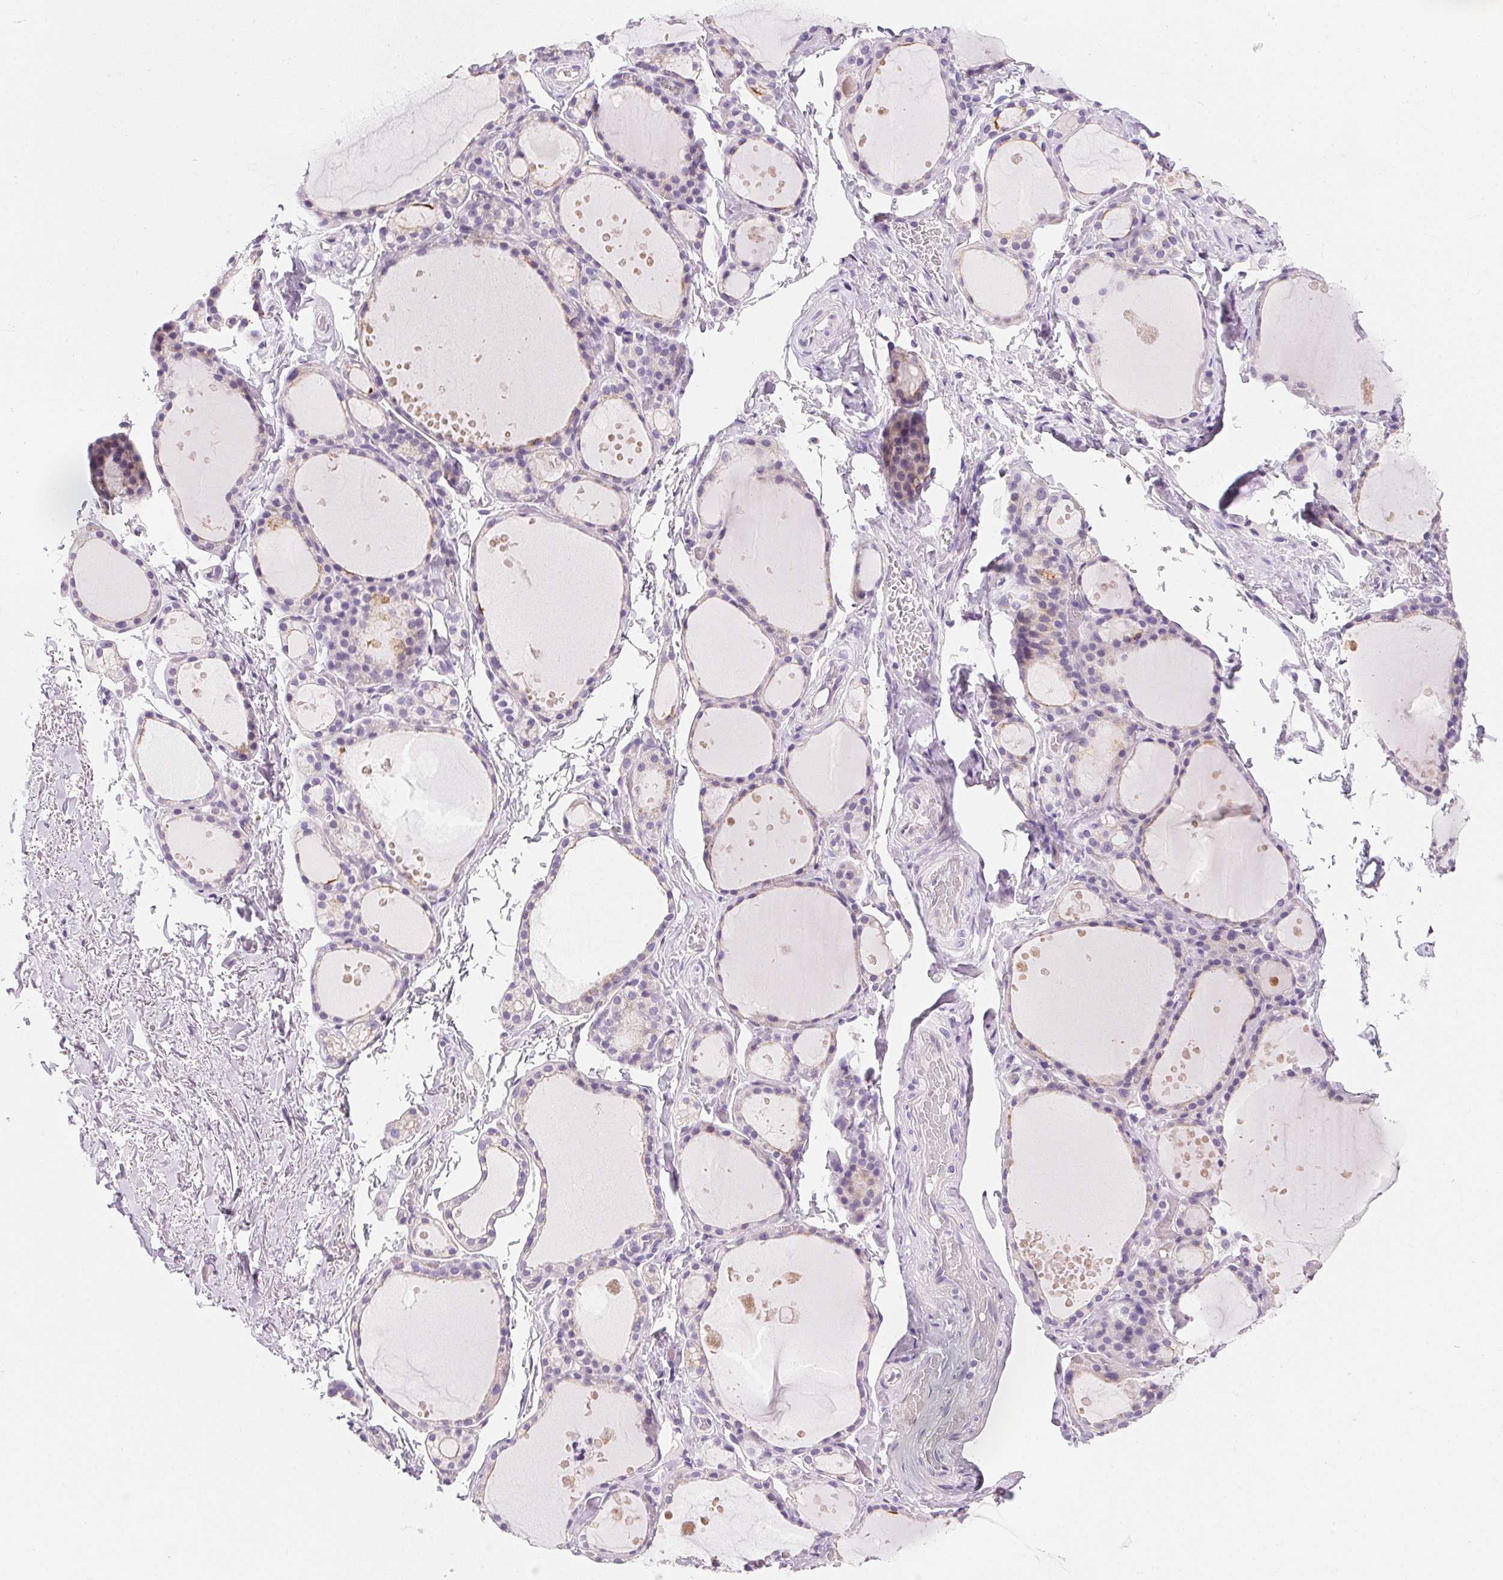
{"staining": {"intensity": "weak", "quantity": "<25%", "location": "cytoplasmic/membranous"}, "tissue": "thyroid gland", "cell_type": "Glandular cells", "image_type": "normal", "snomed": [{"axis": "morphology", "description": "Normal tissue, NOS"}, {"axis": "topography", "description": "Thyroid gland"}], "caption": "This is a photomicrograph of immunohistochemistry (IHC) staining of normal thyroid gland, which shows no staining in glandular cells. Nuclei are stained in blue.", "gene": "AQP5", "patient": {"sex": "male", "age": 68}}